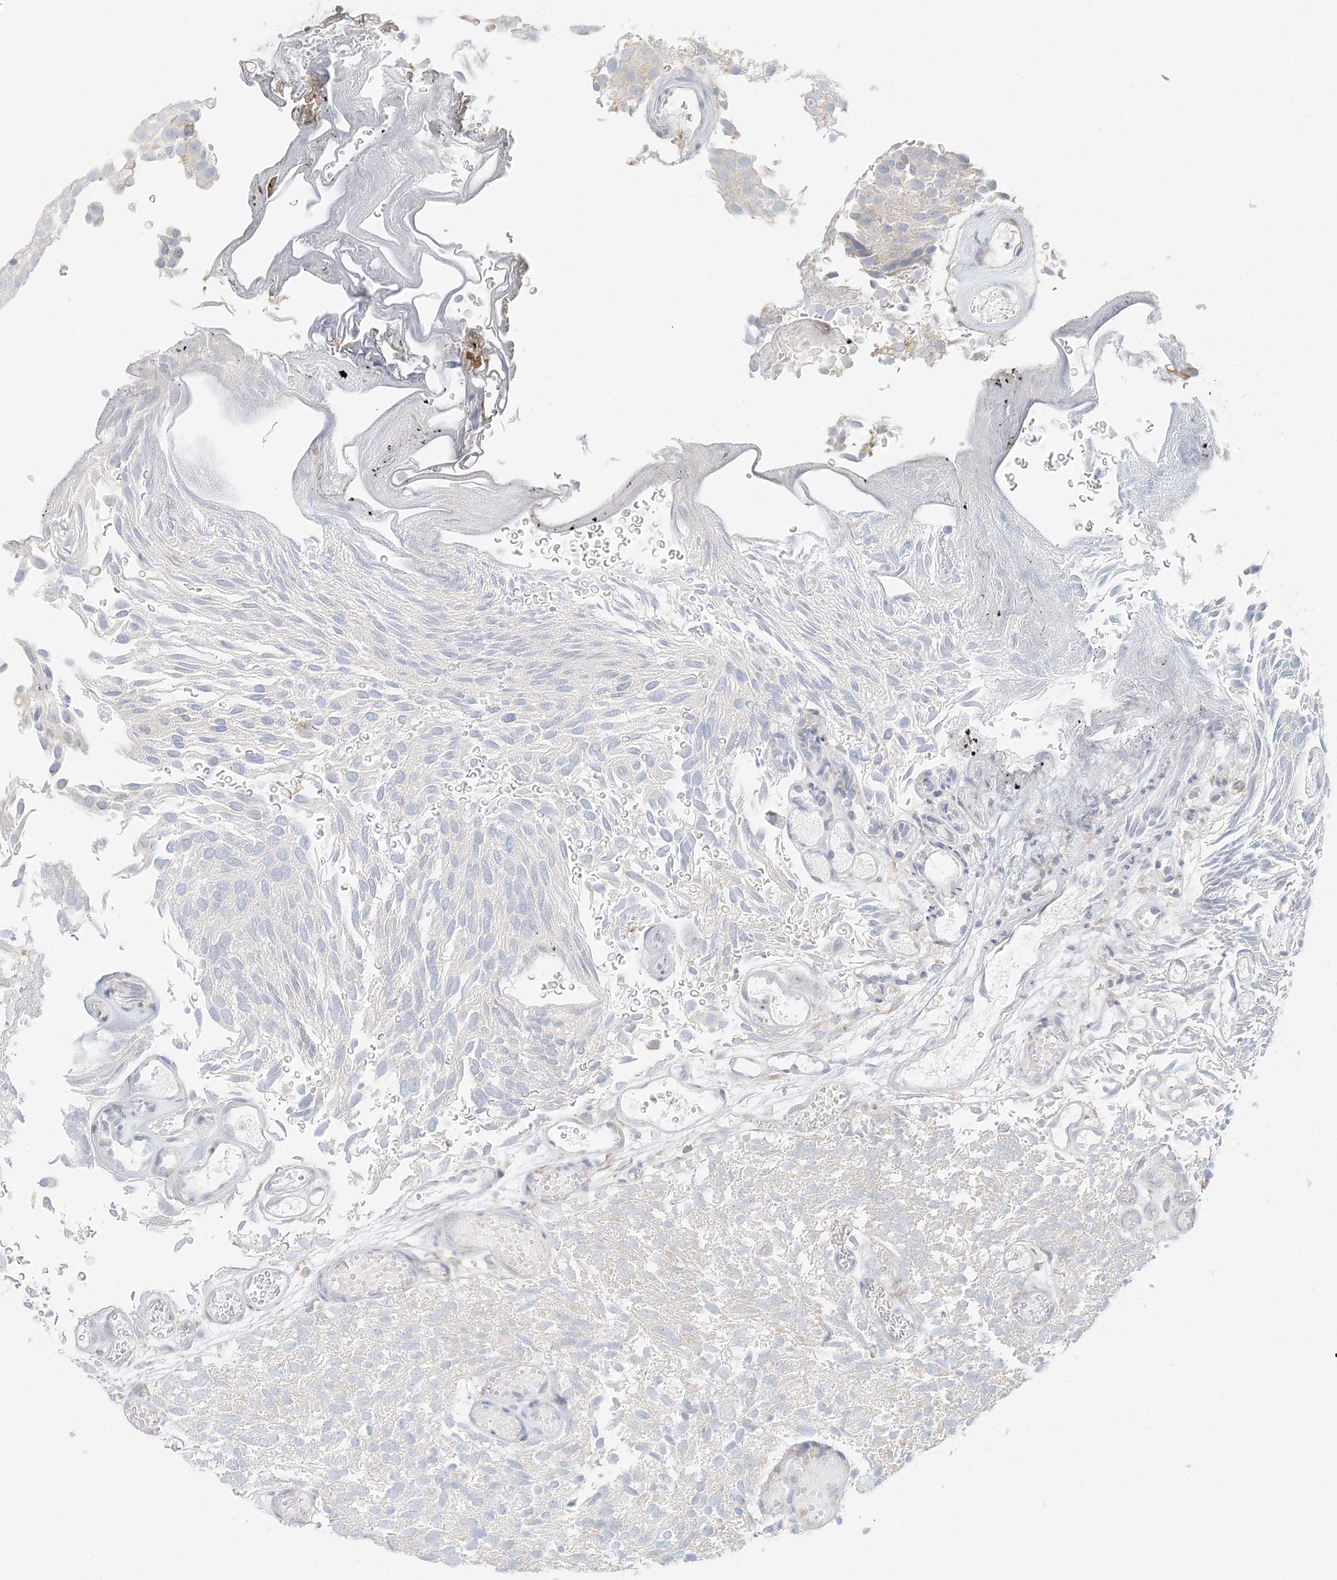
{"staining": {"intensity": "negative", "quantity": "none", "location": "none"}, "tissue": "urothelial cancer", "cell_type": "Tumor cells", "image_type": "cancer", "snomed": [{"axis": "morphology", "description": "Urothelial carcinoma, Low grade"}, {"axis": "topography", "description": "Urinary bladder"}], "caption": "IHC of low-grade urothelial carcinoma displays no positivity in tumor cells.", "gene": "STK11IP", "patient": {"sex": "male", "age": 78}}